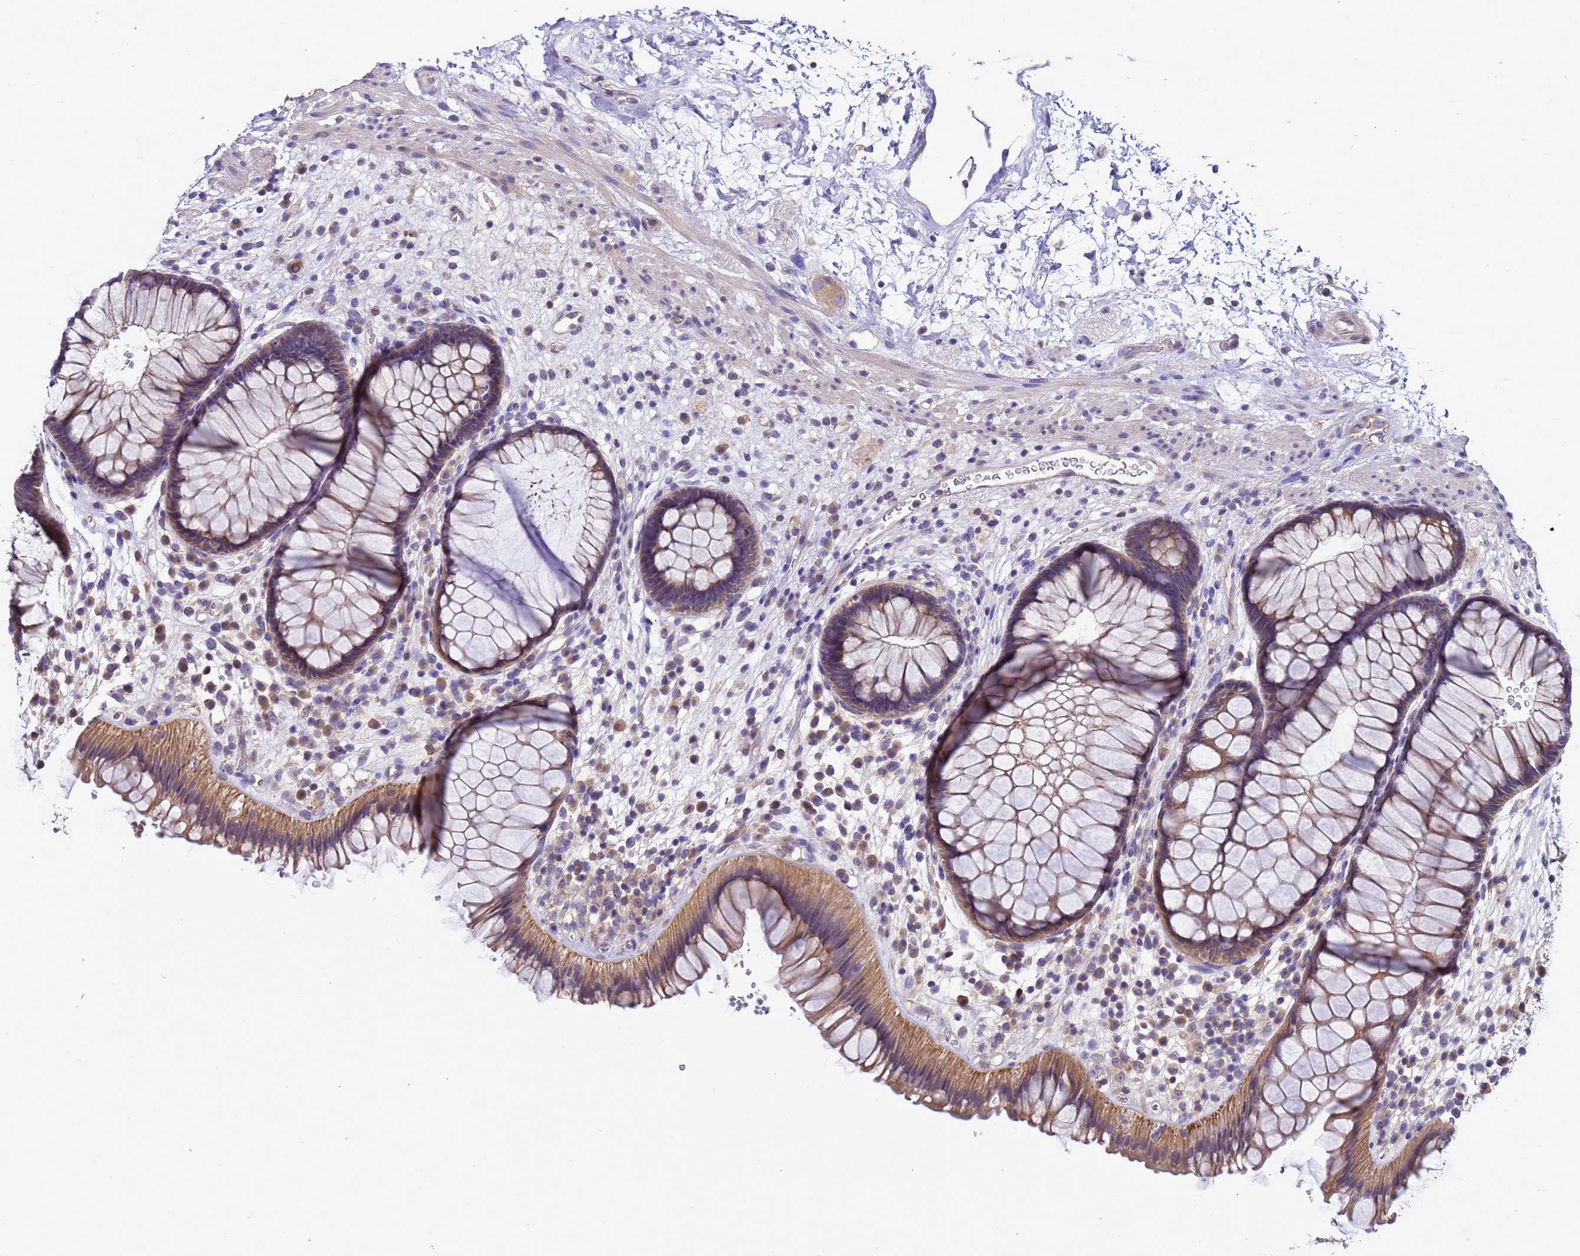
{"staining": {"intensity": "moderate", "quantity": ">75%", "location": "cytoplasmic/membranous"}, "tissue": "rectum", "cell_type": "Glandular cells", "image_type": "normal", "snomed": [{"axis": "morphology", "description": "Normal tissue, NOS"}, {"axis": "topography", "description": "Rectum"}], "caption": "Immunohistochemistry (DAB (3,3'-diaminobenzidine)) staining of unremarkable human rectum displays moderate cytoplasmic/membranous protein expression in about >75% of glandular cells. The protein of interest is shown in brown color, while the nuclei are stained blue.", "gene": "ELMOD2", "patient": {"sex": "male", "age": 51}}